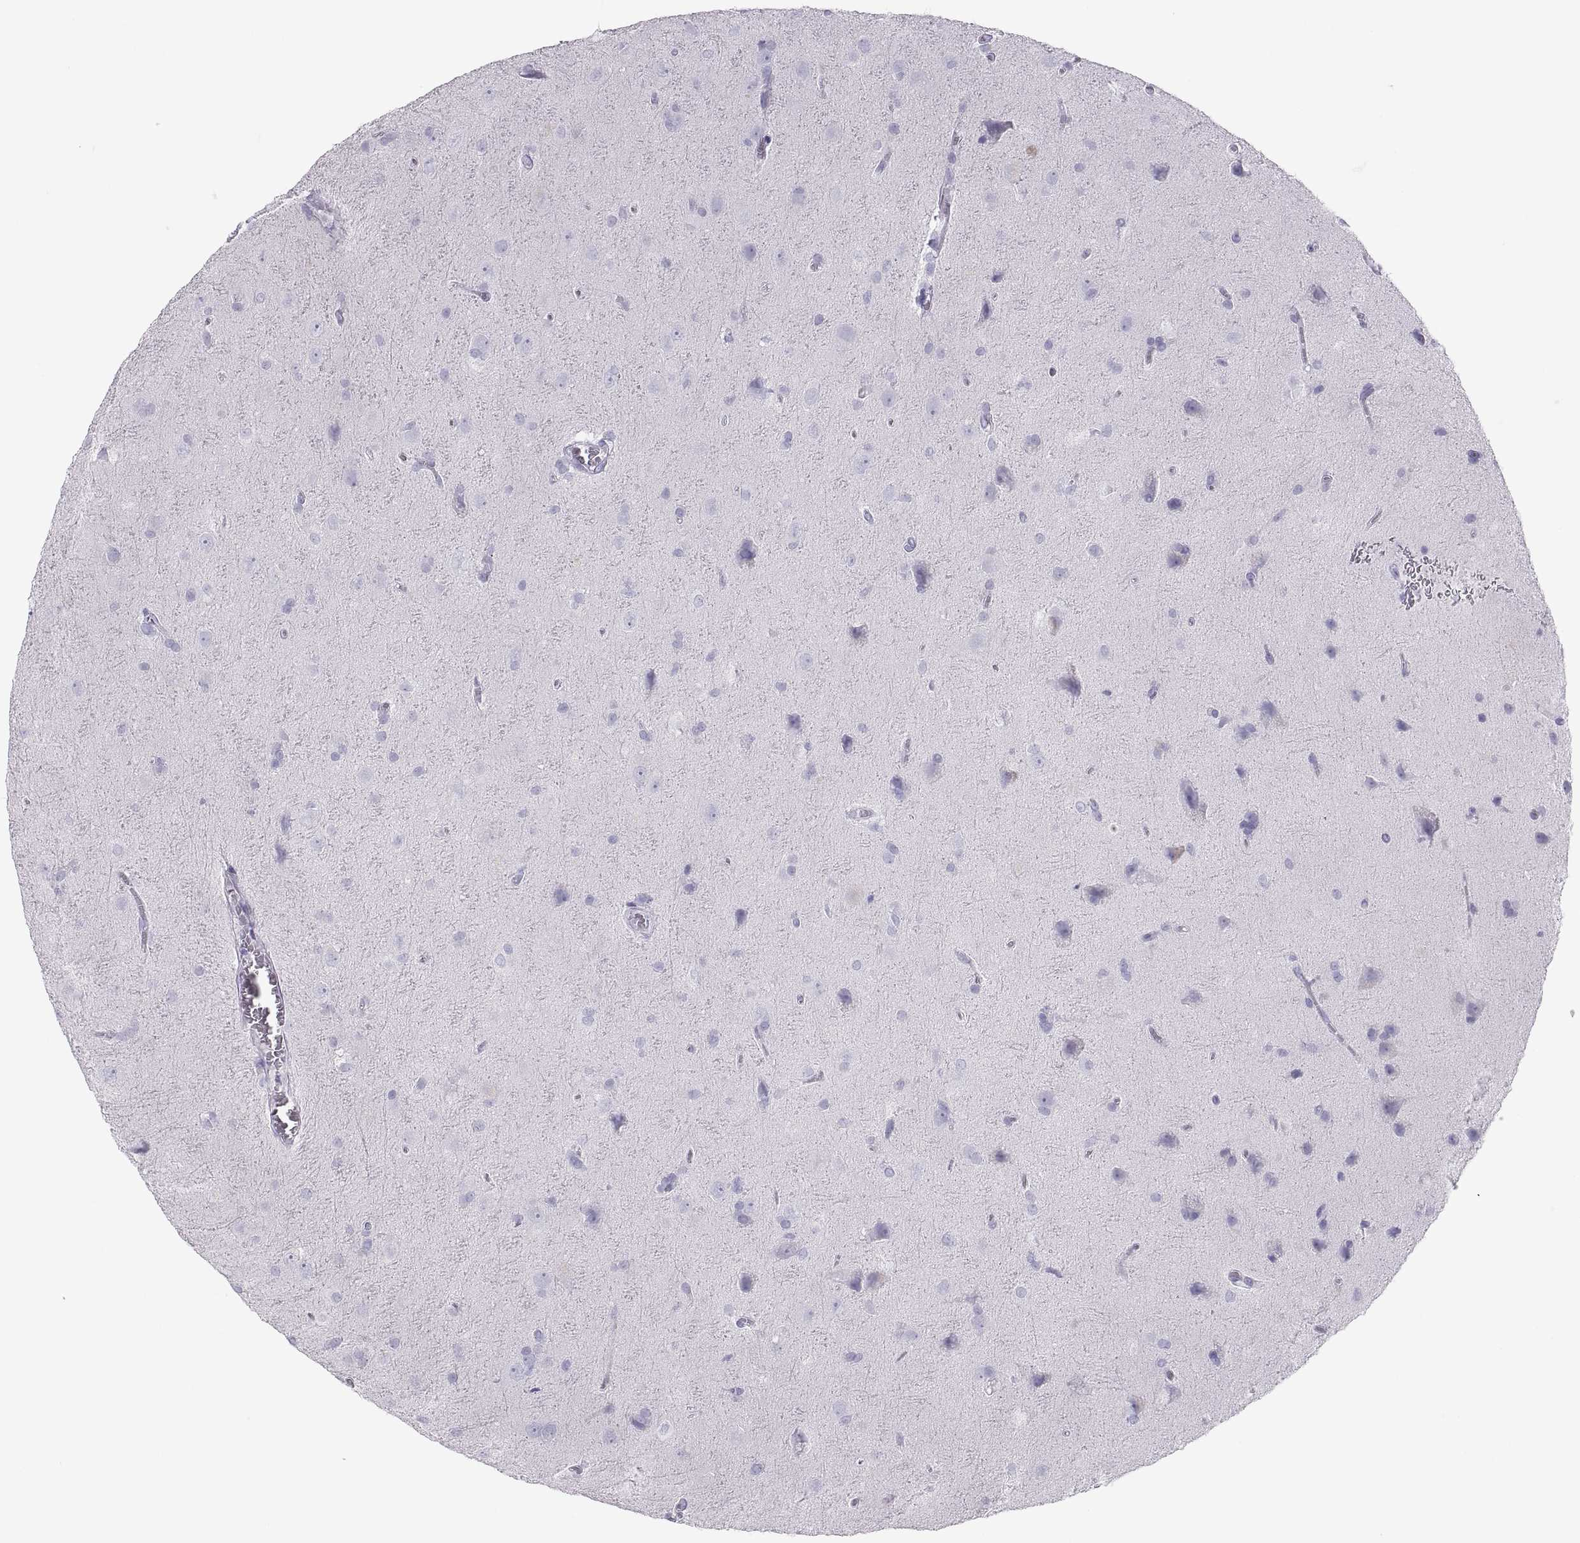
{"staining": {"intensity": "negative", "quantity": "none", "location": "none"}, "tissue": "glioma", "cell_type": "Tumor cells", "image_type": "cancer", "snomed": [{"axis": "morphology", "description": "Glioma, malignant, Low grade"}, {"axis": "topography", "description": "Brain"}], "caption": "Immunohistochemistry (IHC) of malignant low-grade glioma exhibits no positivity in tumor cells.", "gene": "SEMG1", "patient": {"sex": "male", "age": 58}}